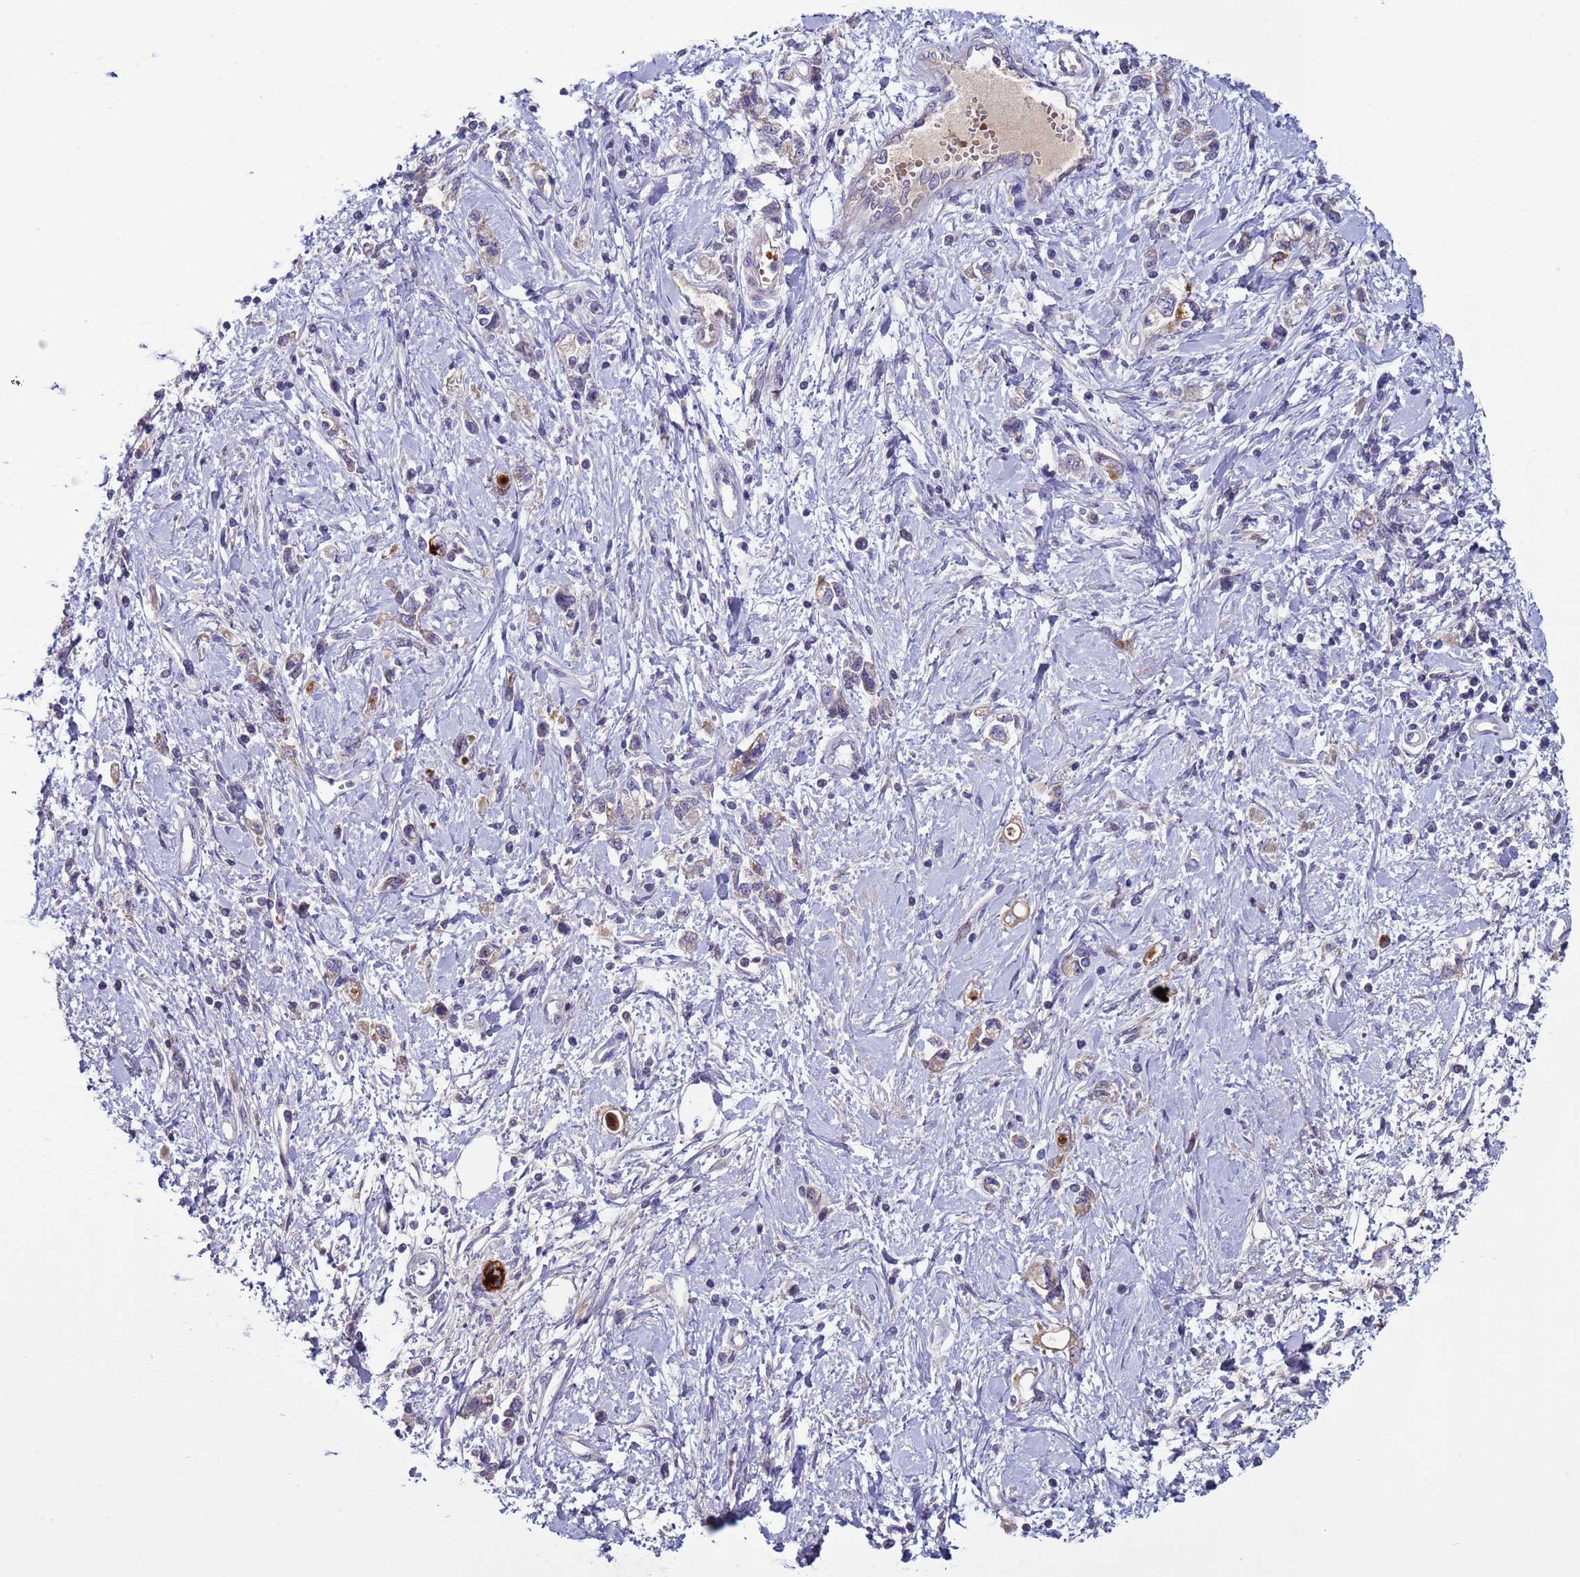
{"staining": {"intensity": "negative", "quantity": "none", "location": "none"}, "tissue": "stomach cancer", "cell_type": "Tumor cells", "image_type": "cancer", "snomed": [{"axis": "morphology", "description": "Adenocarcinoma, NOS"}, {"axis": "topography", "description": "Stomach"}], "caption": "Human stomach cancer (adenocarcinoma) stained for a protein using IHC displays no expression in tumor cells.", "gene": "TRIM51", "patient": {"sex": "female", "age": 76}}